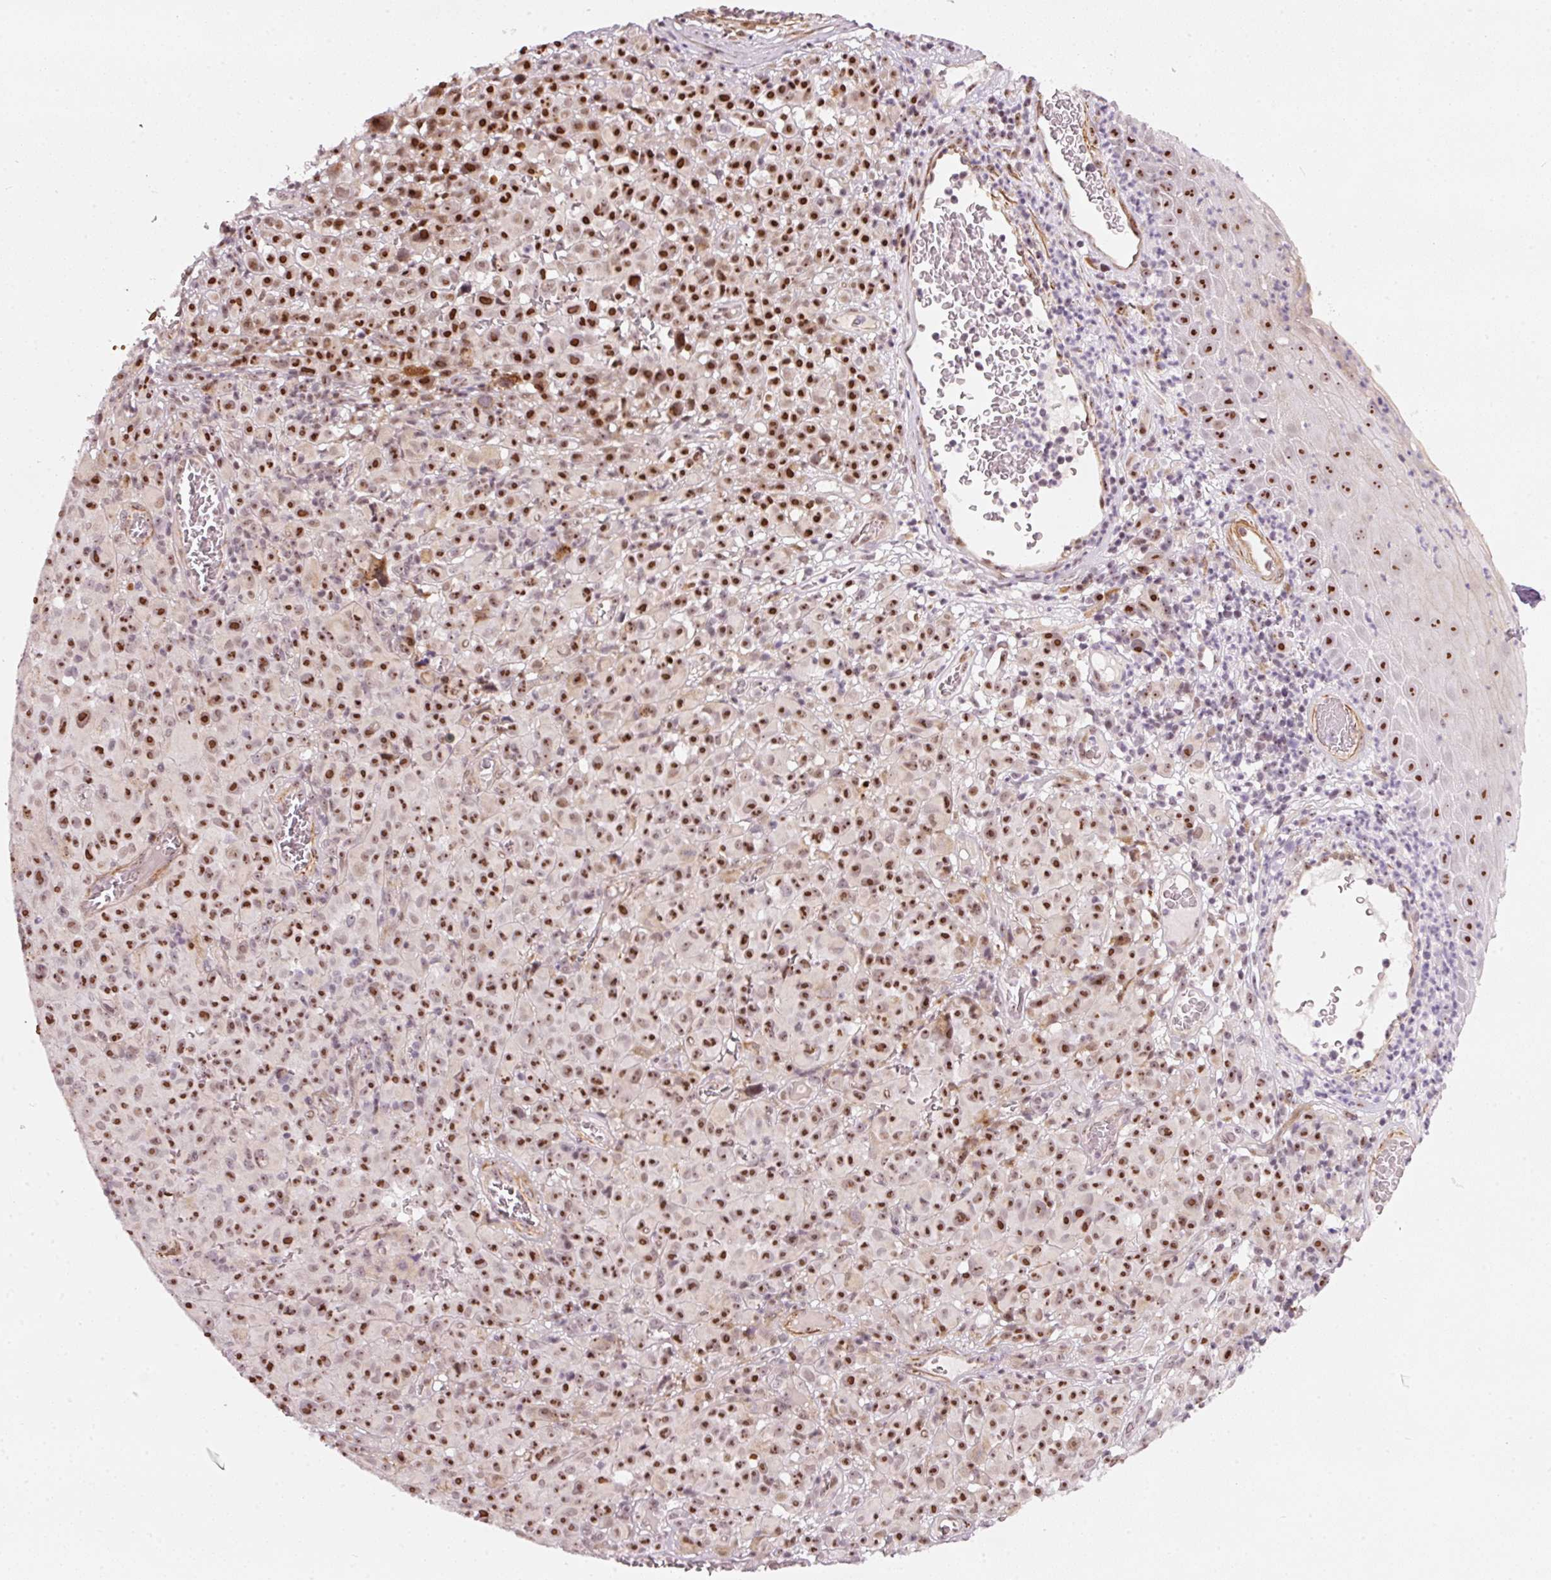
{"staining": {"intensity": "strong", "quantity": ">75%", "location": "nuclear"}, "tissue": "melanoma", "cell_type": "Tumor cells", "image_type": "cancer", "snomed": [{"axis": "morphology", "description": "Malignant melanoma, NOS"}, {"axis": "topography", "description": "Skin"}], "caption": "Immunohistochemistry (DAB (3,3'-diaminobenzidine)) staining of malignant melanoma demonstrates strong nuclear protein staining in about >75% of tumor cells.", "gene": "MXRA8", "patient": {"sex": "female", "age": 82}}